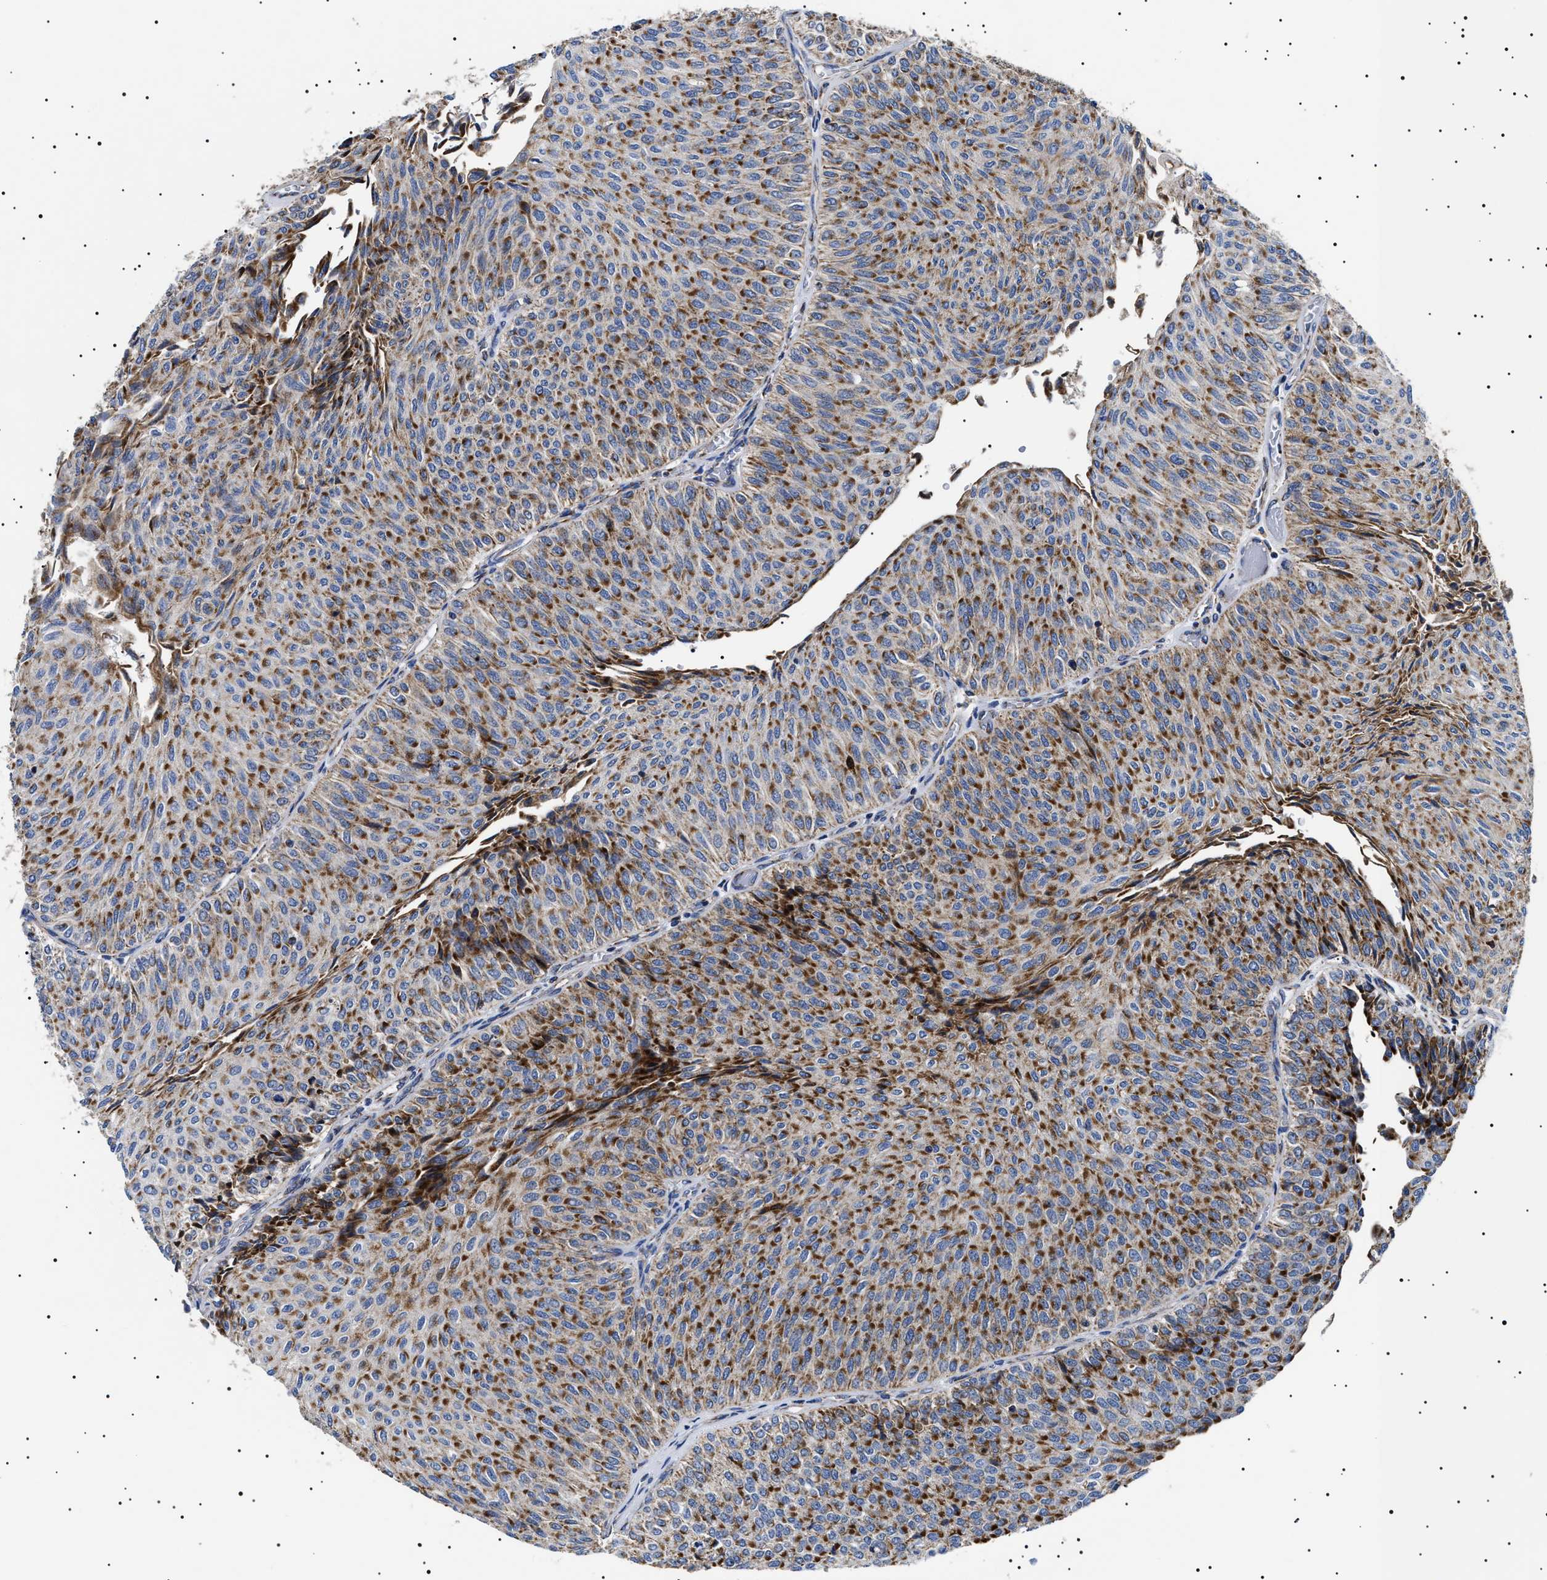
{"staining": {"intensity": "strong", "quantity": ">75%", "location": "cytoplasmic/membranous"}, "tissue": "urothelial cancer", "cell_type": "Tumor cells", "image_type": "cancer", "snomed": [{"axis": "morphology", "description": "Urothelial carcinoma, Low grade"}, {"axis": "topography", "description": "Urinary bladder"}], "caption": "Brown immunohistochemical staining in low-grade urothelial carcinoma exhibits strong cytoplasmic/membranous positivity in about >75% of tumor cells.", "gene": "CHRDL2", "patient": {"sex": "male", "age": 78}}